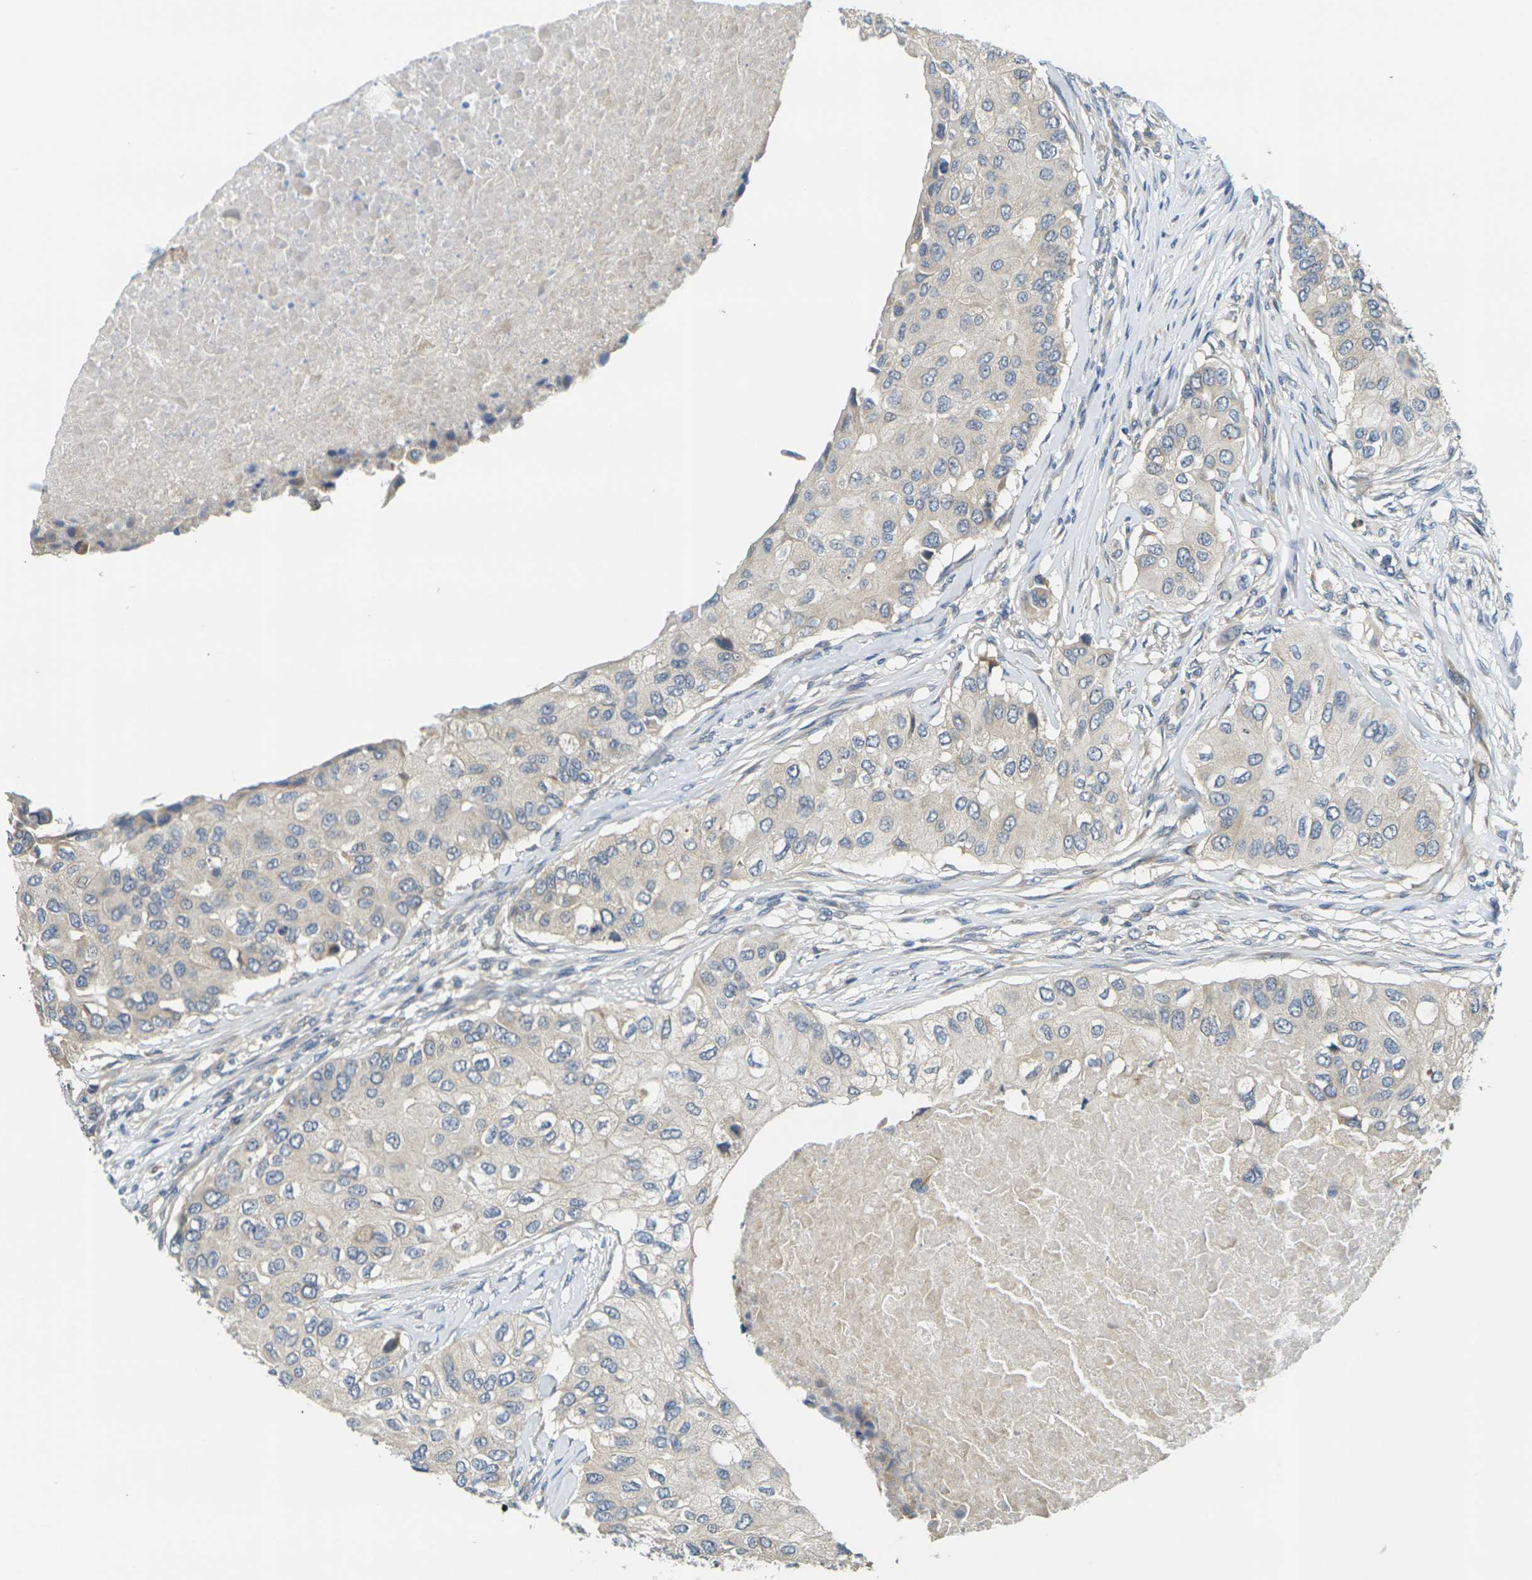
{"staining": {"intensity": "negative", "quantity": "none", "location": "none"}, "tissue": "breast cancer", "cell_type": "Tumor cells", "image_type": "cancer", "snomed": [{"axis": "morphology", "description": "Normal tissue, NOS"}, {"axis": "morphology", "description": "Duct carcinoma"}, {"axis": "topography", "description": "Breast"}], "caption": "Immunohistochemical staining of human breast cancer shows no significant positivity in tumor cells.", "gene": "MINAR2", "patient": {"sex": "female", "age": 49}}